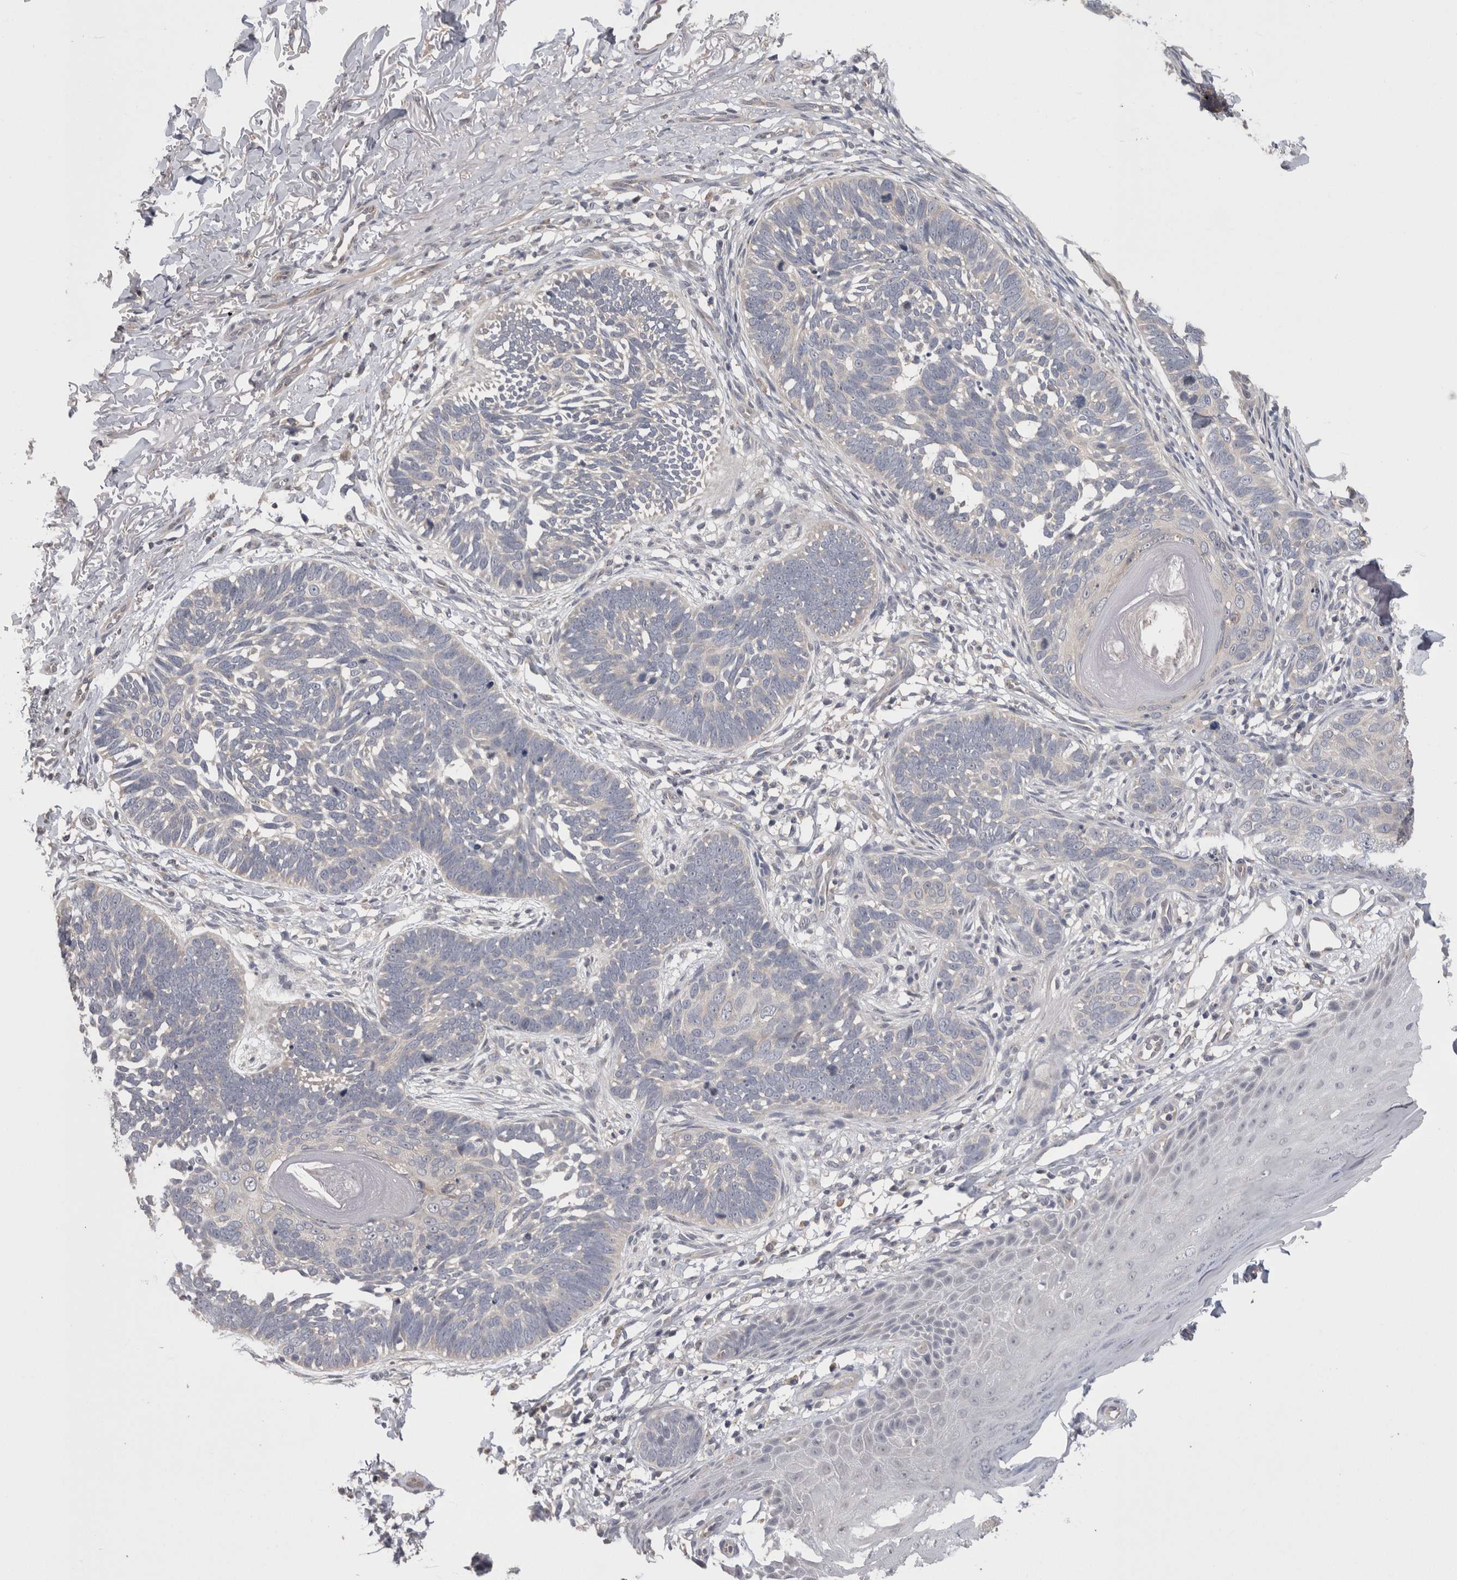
{"staining": {"intensity": "negative", "quantity": "none", "location": "none"}, "tissue": "skin cancer", "cell_type": "Tumor cells", "image_type": "cancer", "snomed": [{"axis": "morphology", "description": "Normal tissue, NOS"}, {"axis": "morphology", "description": "Basal cell carcinoma"}, {"axis": "topography", "description": "Skin"}], "caption": "Immunohistochemical staining of skin basal cell carcinoma displays no significant expression in tumor cells.", "gene": "DCTN6", "patient": {"sex": "male", "age": 77}}